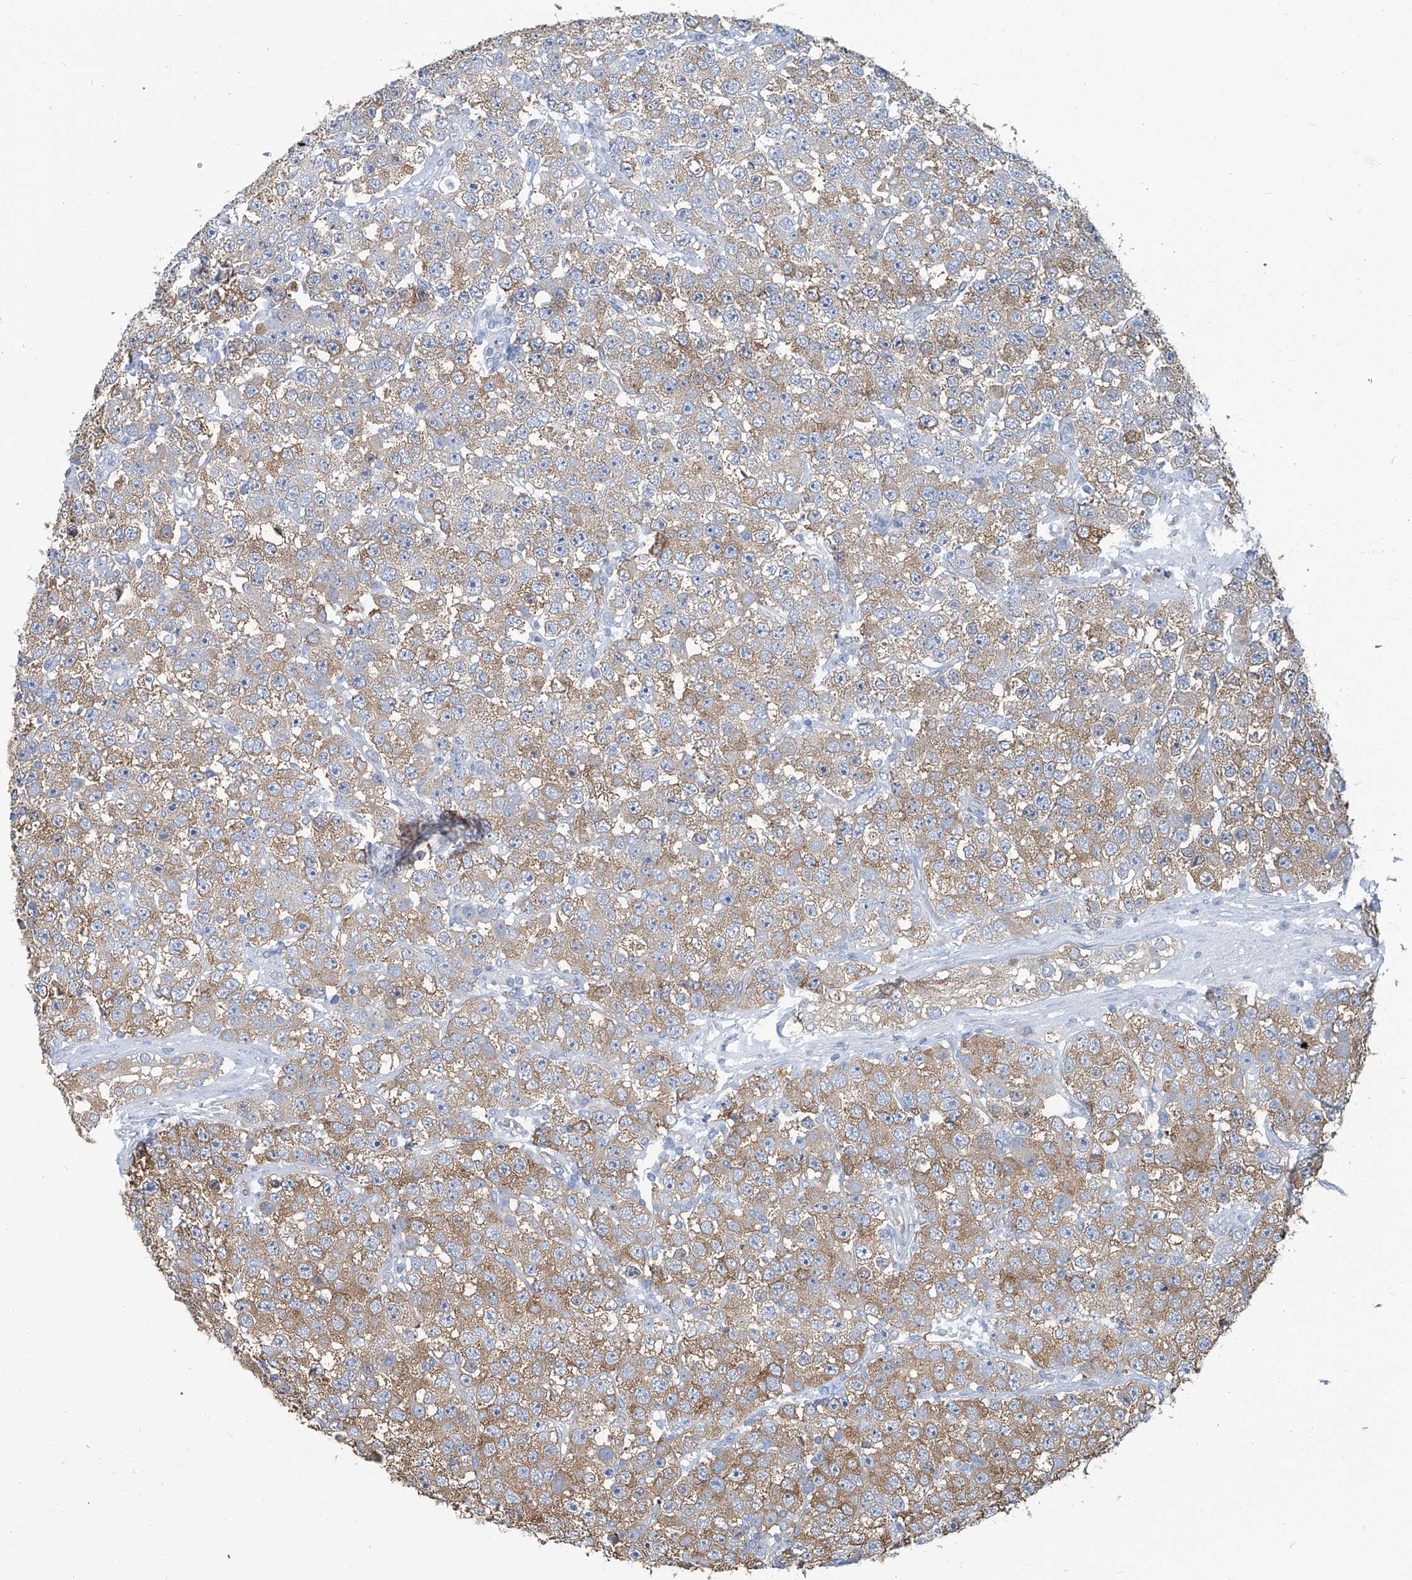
{"staining": {"intensity": "moderate", "quantity": ">75%", "location": "cytoplasmic/membranous"}, "tissue": "testis cancer", "cell_type": "Tumor cells", "image_type": "cancer", "snomed": [{"axis": "morphology", "description": "Seminoma, NOS"}, {"axis": "topography", "description": "Testis"}], "caption": "Seminoma (testis) stained with a brown dye shows moderate cytoplasmic/membranous positive staining in approximately >75% of tumor cells.", "gene": "PFKL", "patient": {"sex": "male", "age": 28}}